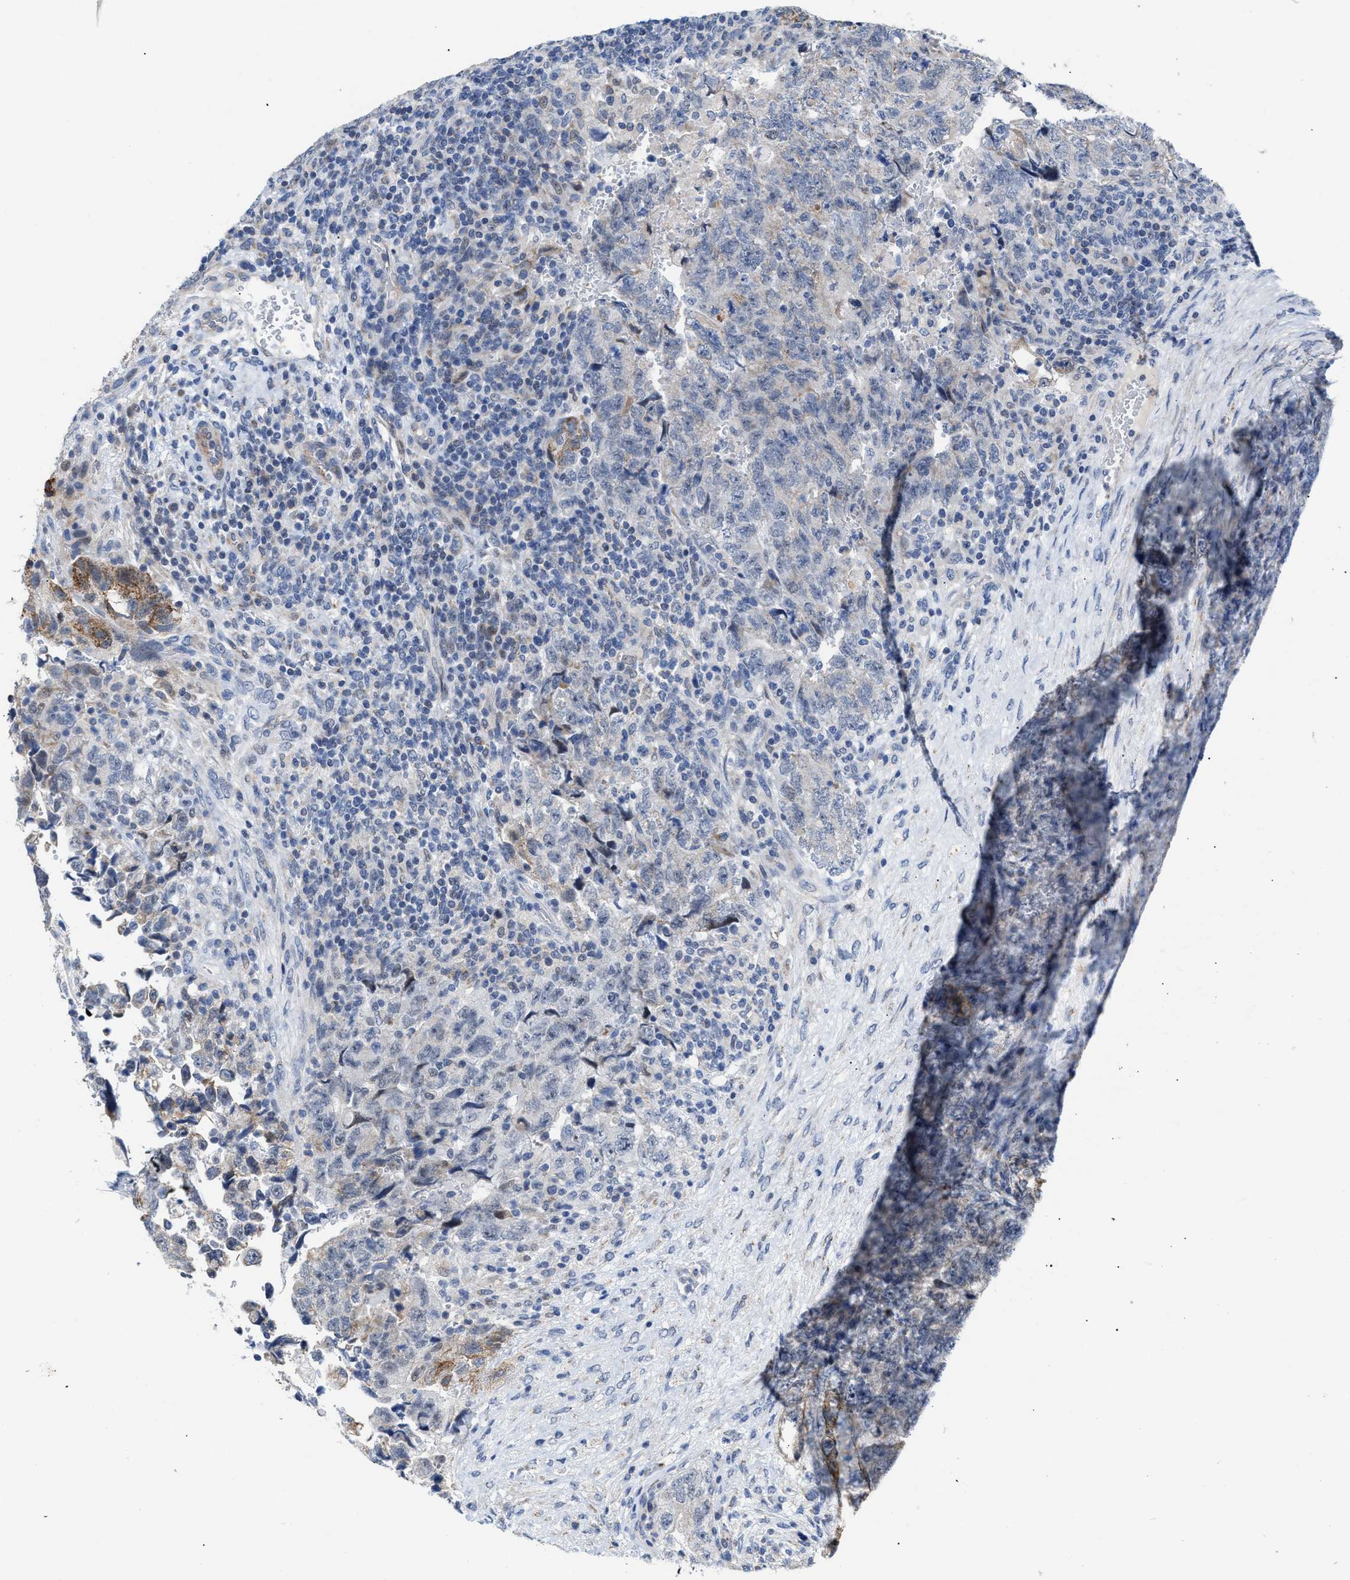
{"staining": {"intensity": "negative", "quantity": "none", "location": "none"}, "tissue": "testis cancer", "cell_type": "Tumor cells", "image_type": "cancer", "snomed": [{"axis": "morphology", "description": "Carcinoma, Embryonal, NOS"}, {"axis": "topography", "description": "Testis"}], "caption": "Histopathology image shows no significant protein expression in tumor cells of embryonal carcinoma (testis).", "gene": "JAG1", "patient": {"sex": "male", "age": 36}}